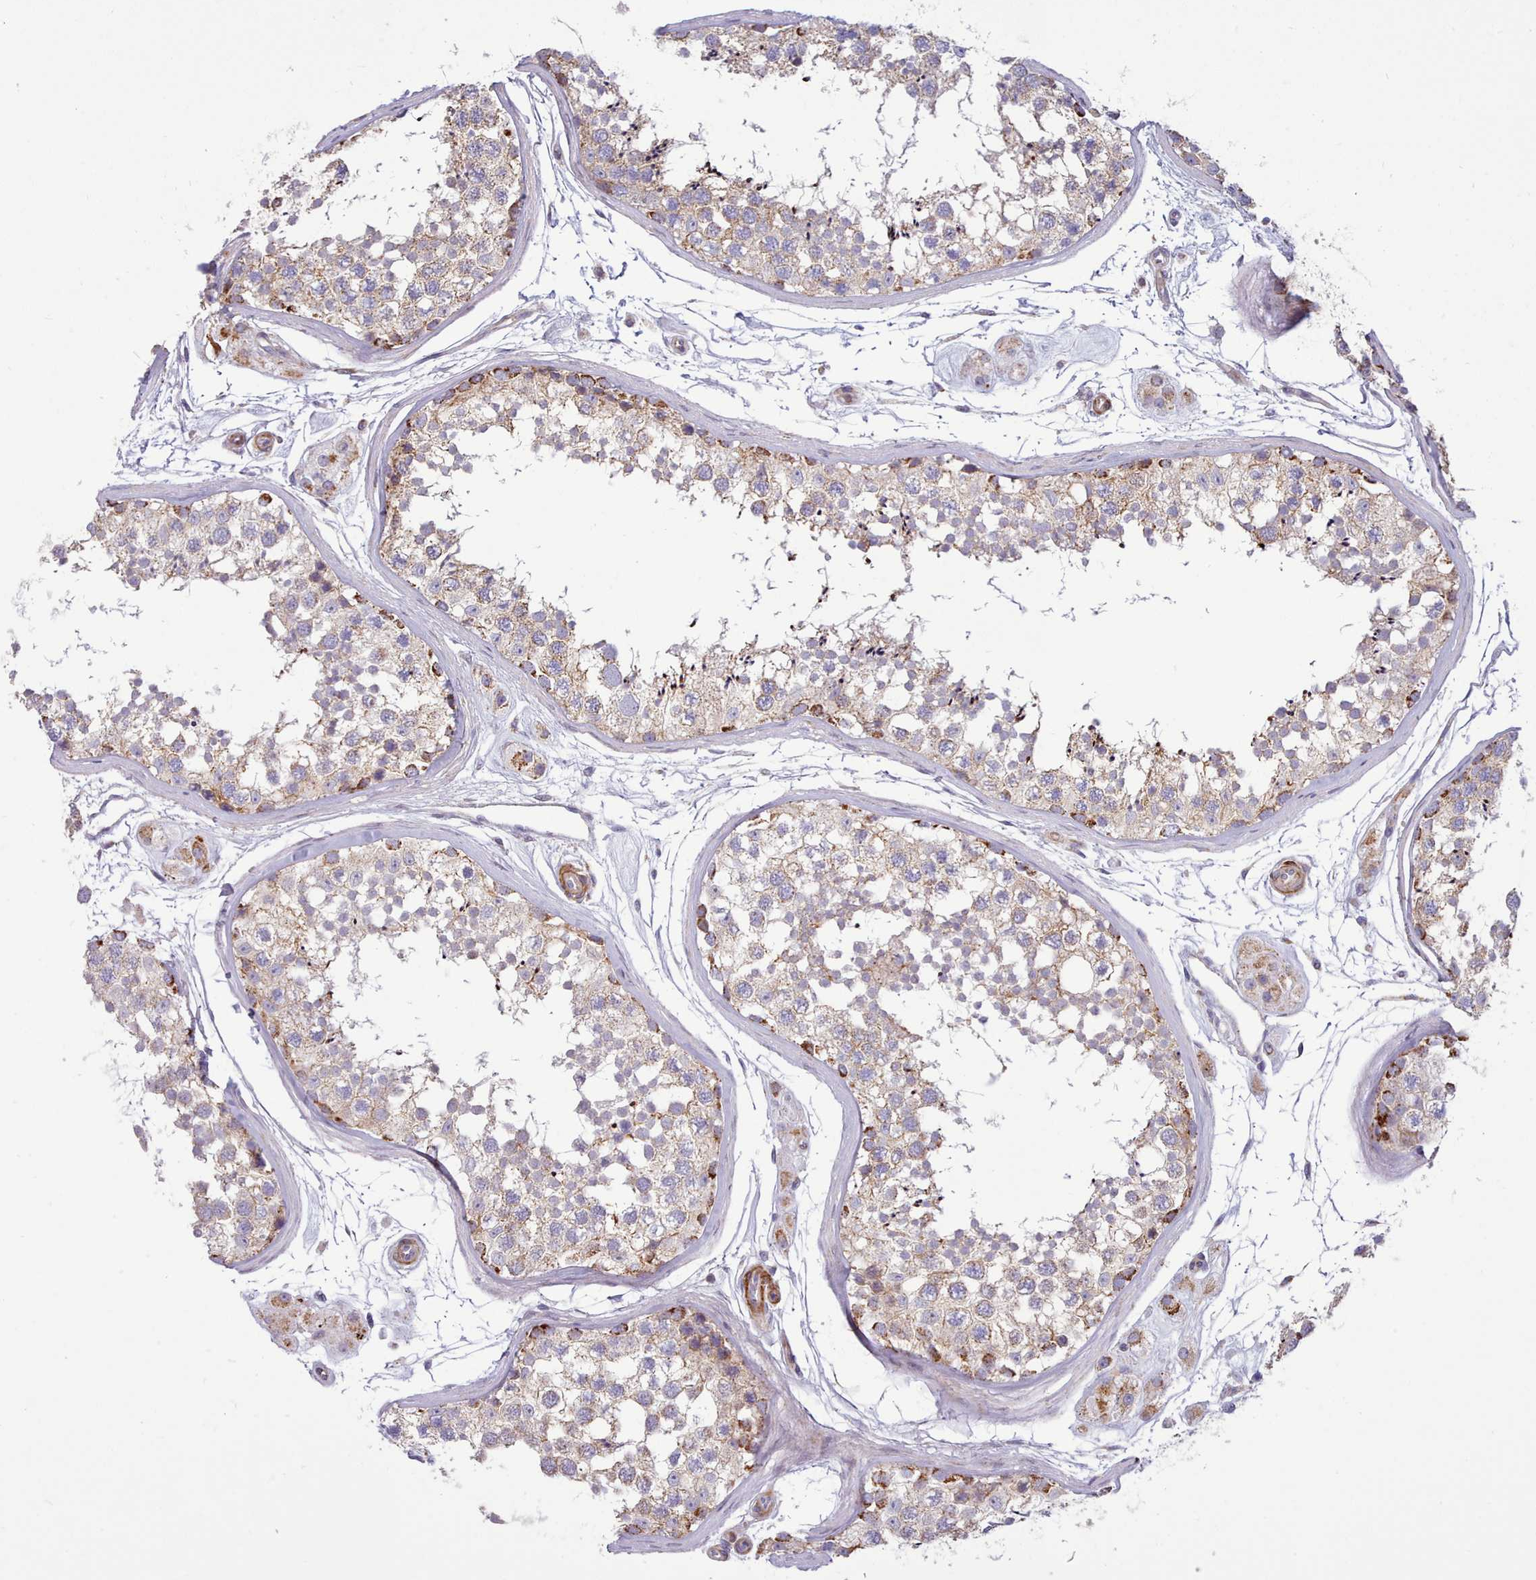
{"staining": {"intensity": "moderate", "quantity": ">75%", "location": "cytoplasmic/membranous"}, "tissue": "testis", "cell_type": "Cells in seminiferous ducts", "image_type": "normal", "snomed": [{"axis": "morphology", "description": "Normal tissue, NOS"}, {"axis": "topography", "description": "Testis"}], "caption": "The image demonstrates immunohistochemical staining of unremarkable testis. There is moderate cytoplasmic/membranous staining is present in approximately >75% of cells in seminiferous ducts. The protein is shown in brown color, while the nuclei are stained blue.", "gene": "MRPL21", "patient": {"sex": "male", "age": 56}}